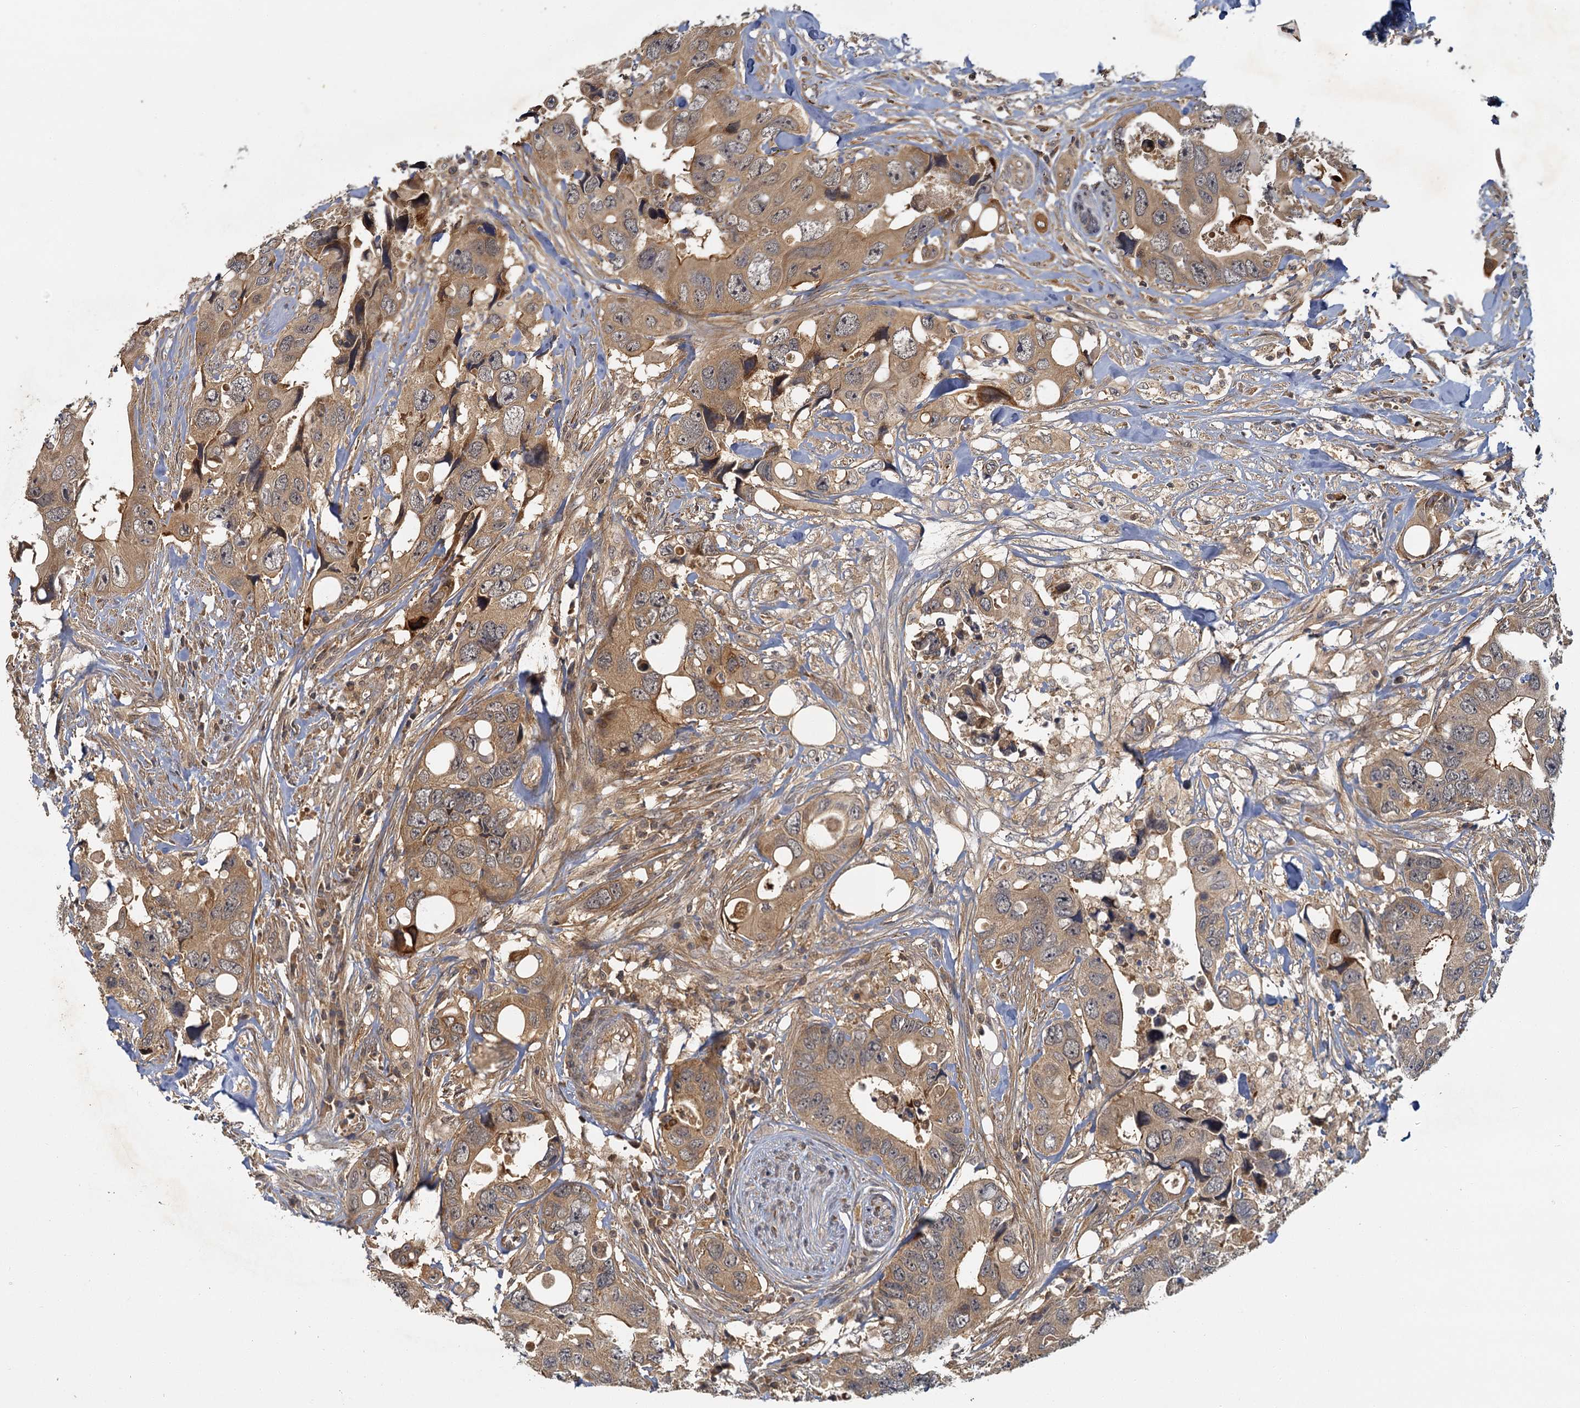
{"staining": {"intensity": "moderate", "quantity": ">75%", "location": "cytoplasmic/membranous"}, "tissue": "colorectal cancer", "cell_type": "Tumor cells", "image_type": "cancer", "snomed": [{"axis": "morphology", "description": "Adenocarcinoma, NOS"}, {"axis": "topography", "description": "Rectum"}], "caption": "Brown immunohistochemical staining in human colorectal cancer (adenocarcinoma) exhibits moderate cytoplasmic/membranous positivity in about >75% of tumor cells.", "gene": "ZNF549", "patient": {"sex": "male", "age": 57}}